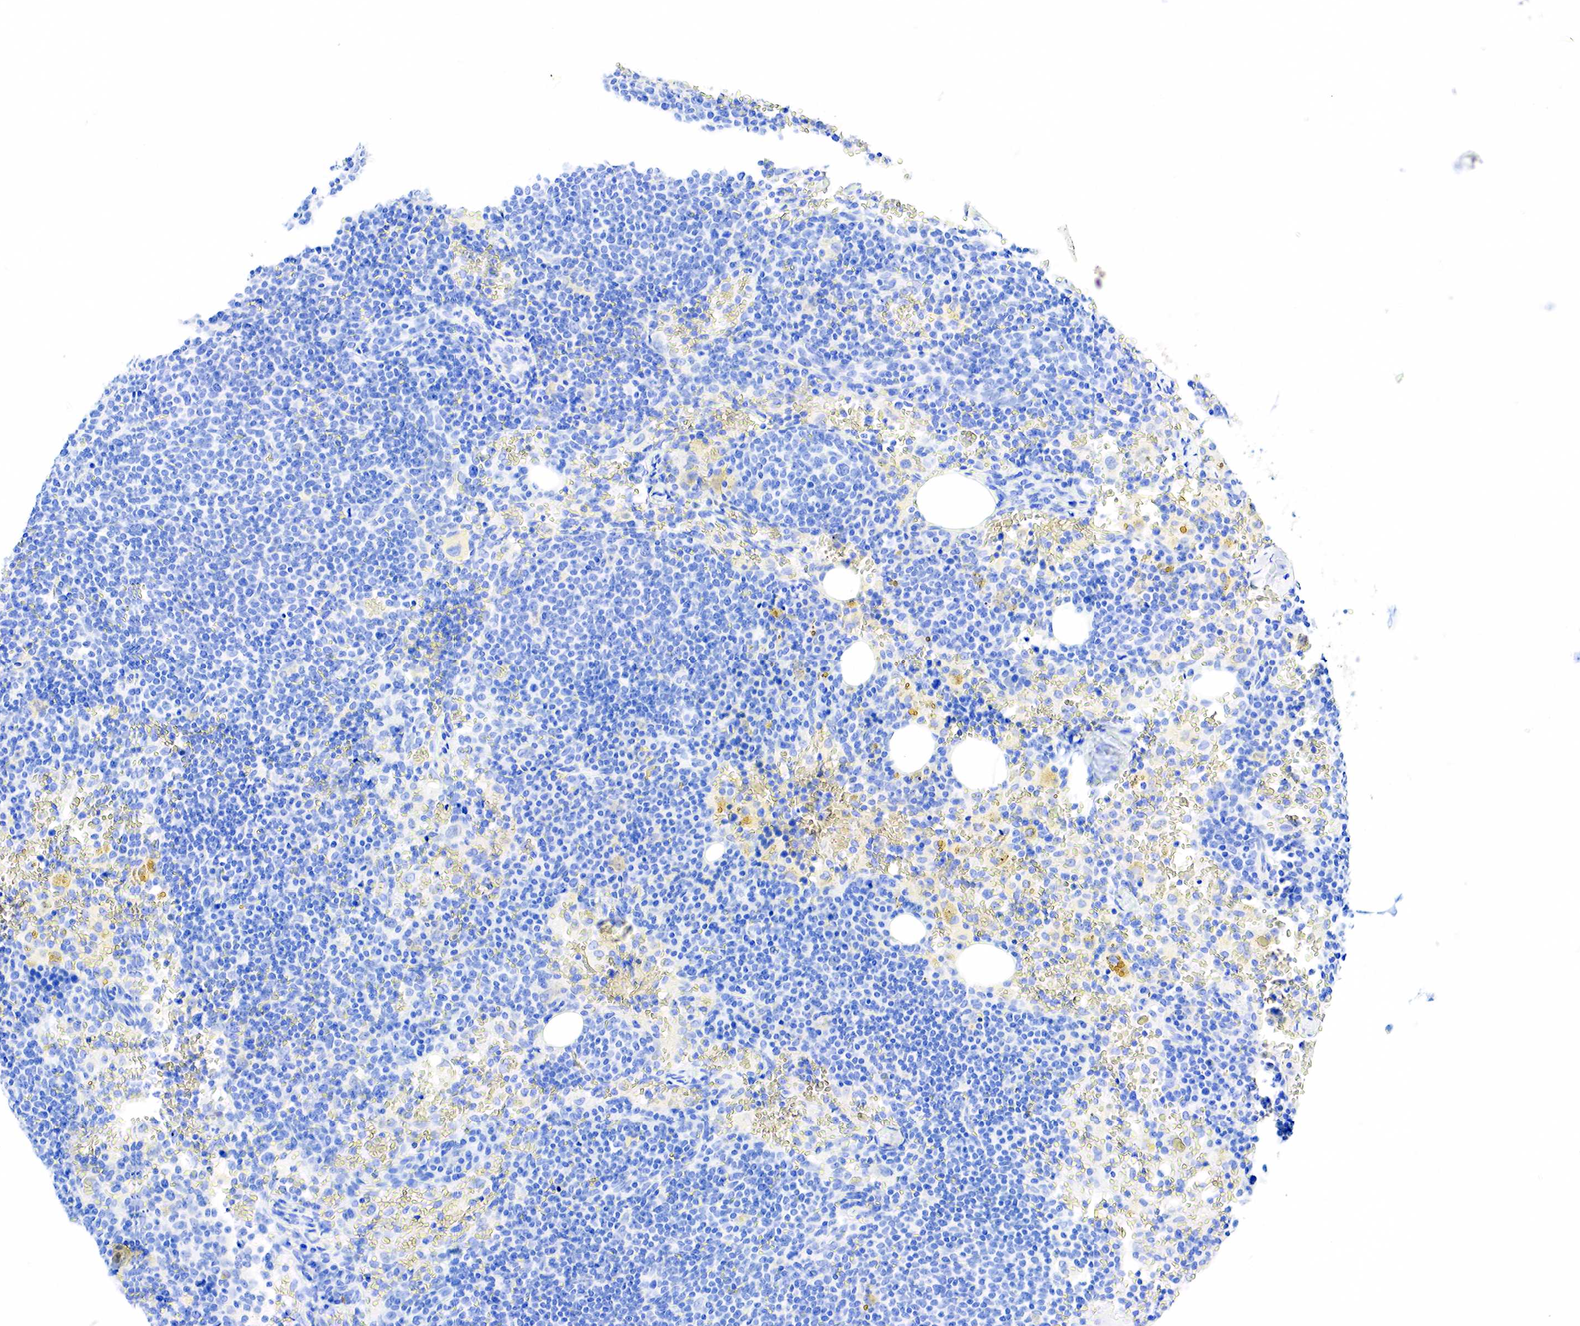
{"staining": {"intensity": "negative", "quantity": "none", "location": "none"}, "tissue": "lymphoma", "cell_type": "Tumor cells", "image_type": "cancer", "snomed": [{"axis": "morphology", "description": "Malignant lymphoma, non-Hodgkin's type, High grade"}, {"axis": "topography", "description": "Lymph node"}], "caption": "Protein analysis of lymphoma reveals no significant expression in tumor cells. The staining was performed using DAB to visualize the protein expression in brown, while the nuclei were stained in blue with hematoxylin (Magnification: 20x).", "gene": "KRT7", "patient": {"sex": "female", "age": 76}}